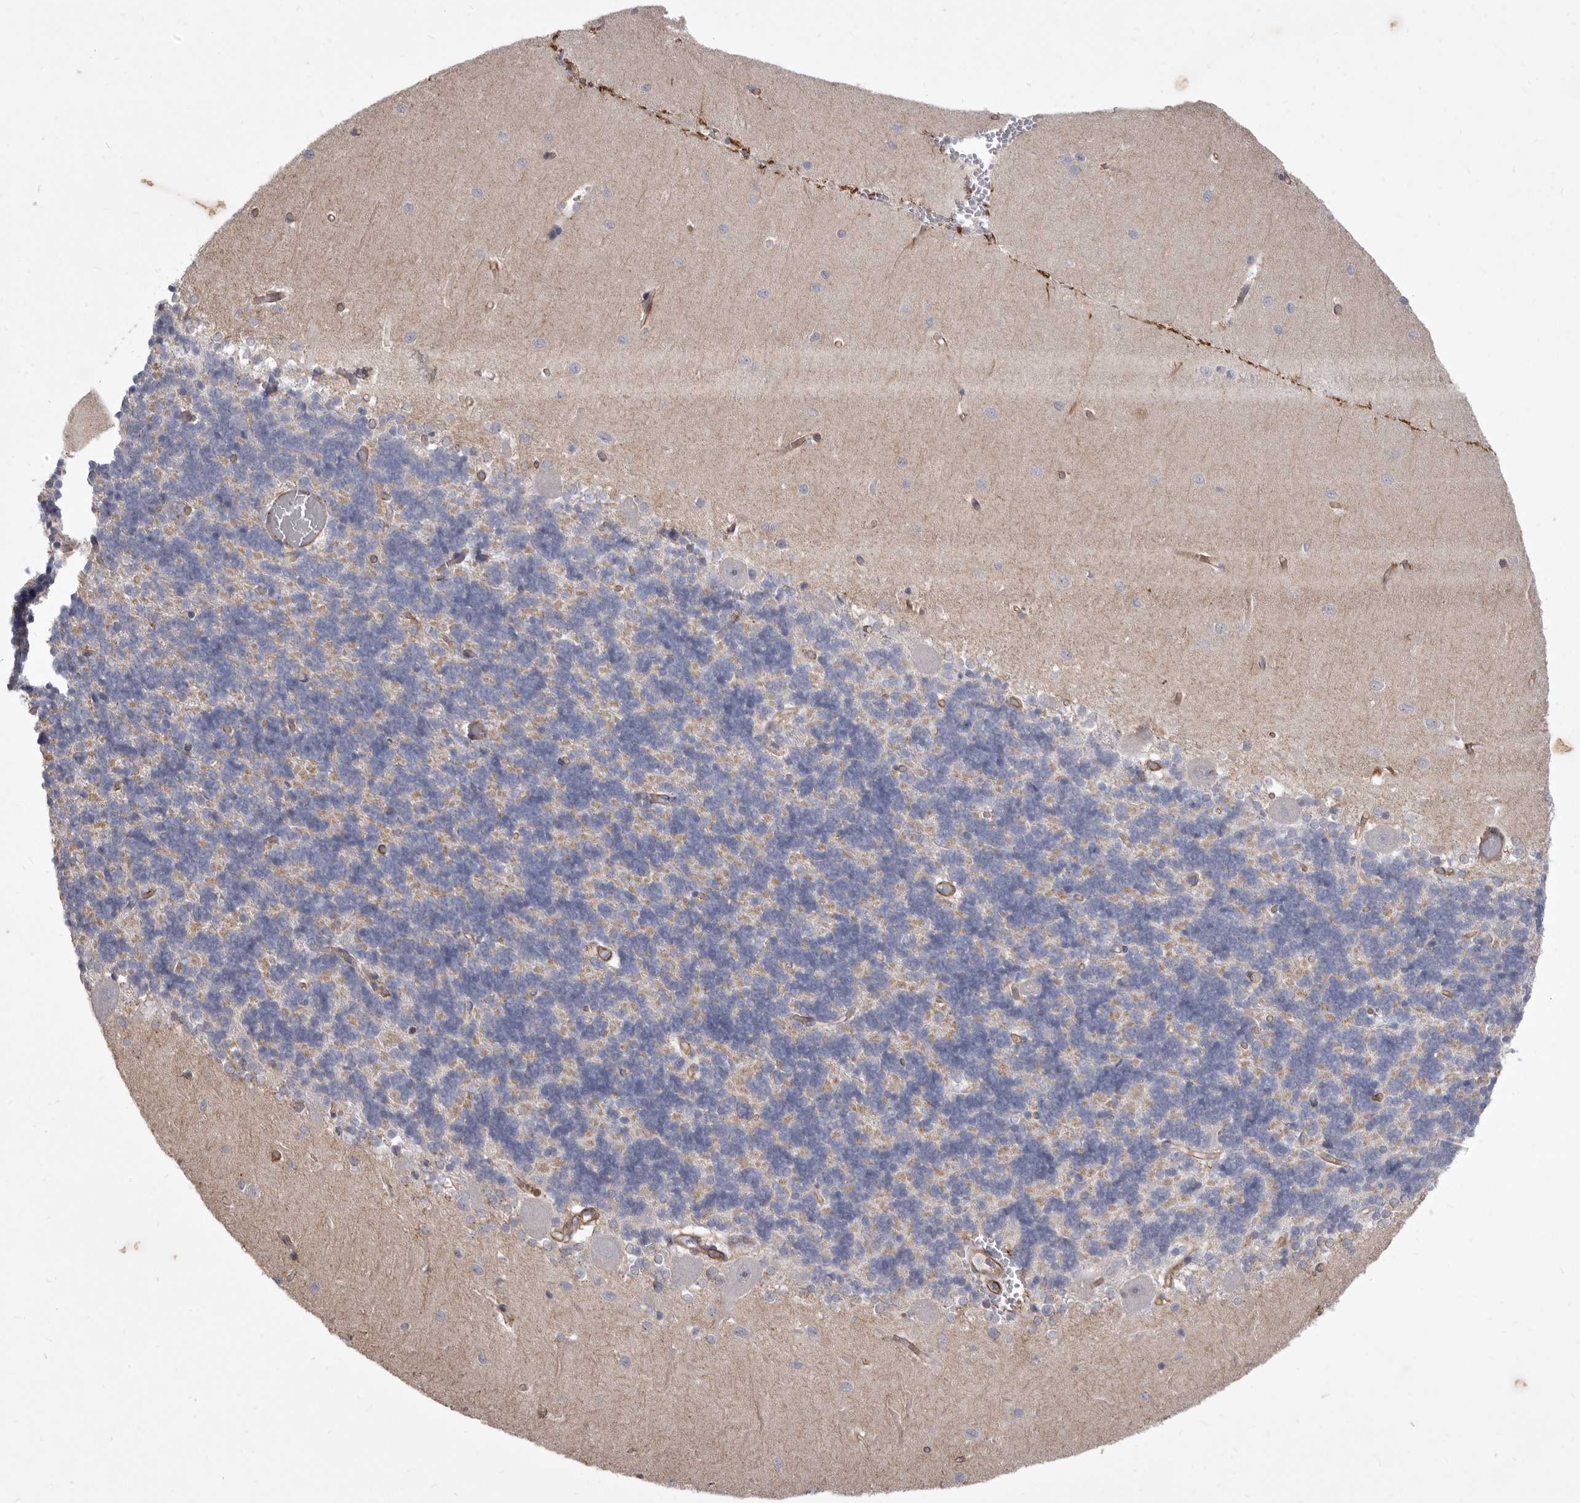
{"staining": {"intensity": "negative", "quantity": "none", "location": "none"}, "tissue": "cerebellum", "cell_type": "Cells in granular layer", "image_type": "normal", "snomed": [{"axis": "morphology", "description": "Normal tissue, NOS"}, {"axis": "topography", "description": "Cerebellum"}], "caption": "The histopathology image exhibits no significant positivity in cells in granular layer of cerebellum.", "gene": "P2RX6", "patient": {"sex": "male", "age": 37}}